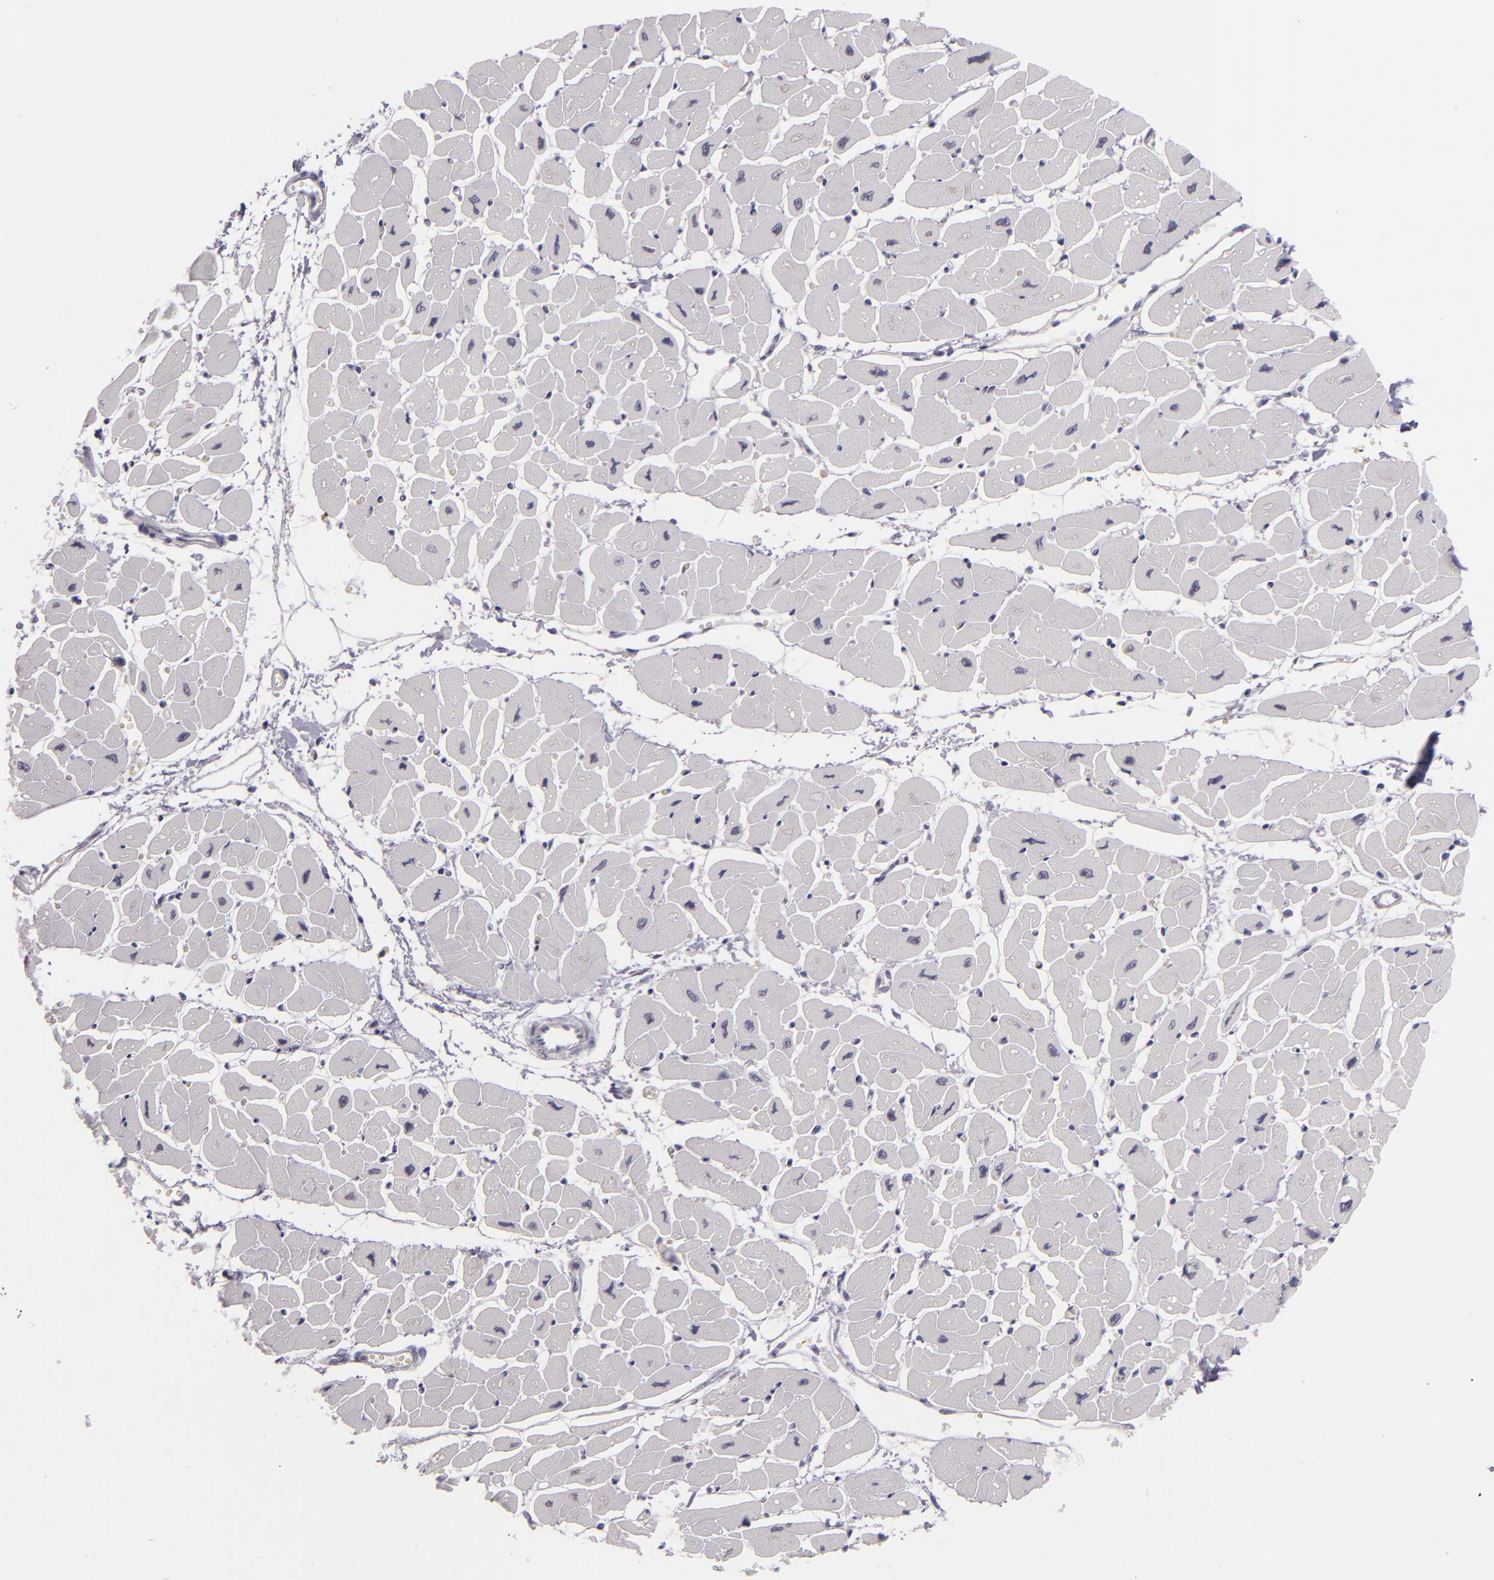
{"staining": {"intensity": "negative", "quantity": "none", "location": "none"}, "tissue": "heart muscle", "cell_type": "Cardiomyocytes", "image_type": "normal", "snomed": [{"axis": "morphology", "description": "Normal tissue, NOS"}, {"axis": "topography", "description": "Heart"}], "caption": "This is a micrograph of immunohistochemistry (IHC) staining of benign heart muscle, which shows no staining in cardiomyocytes.", "gene": "SNCB", "patient": {"sex": "female", "age": 54}}